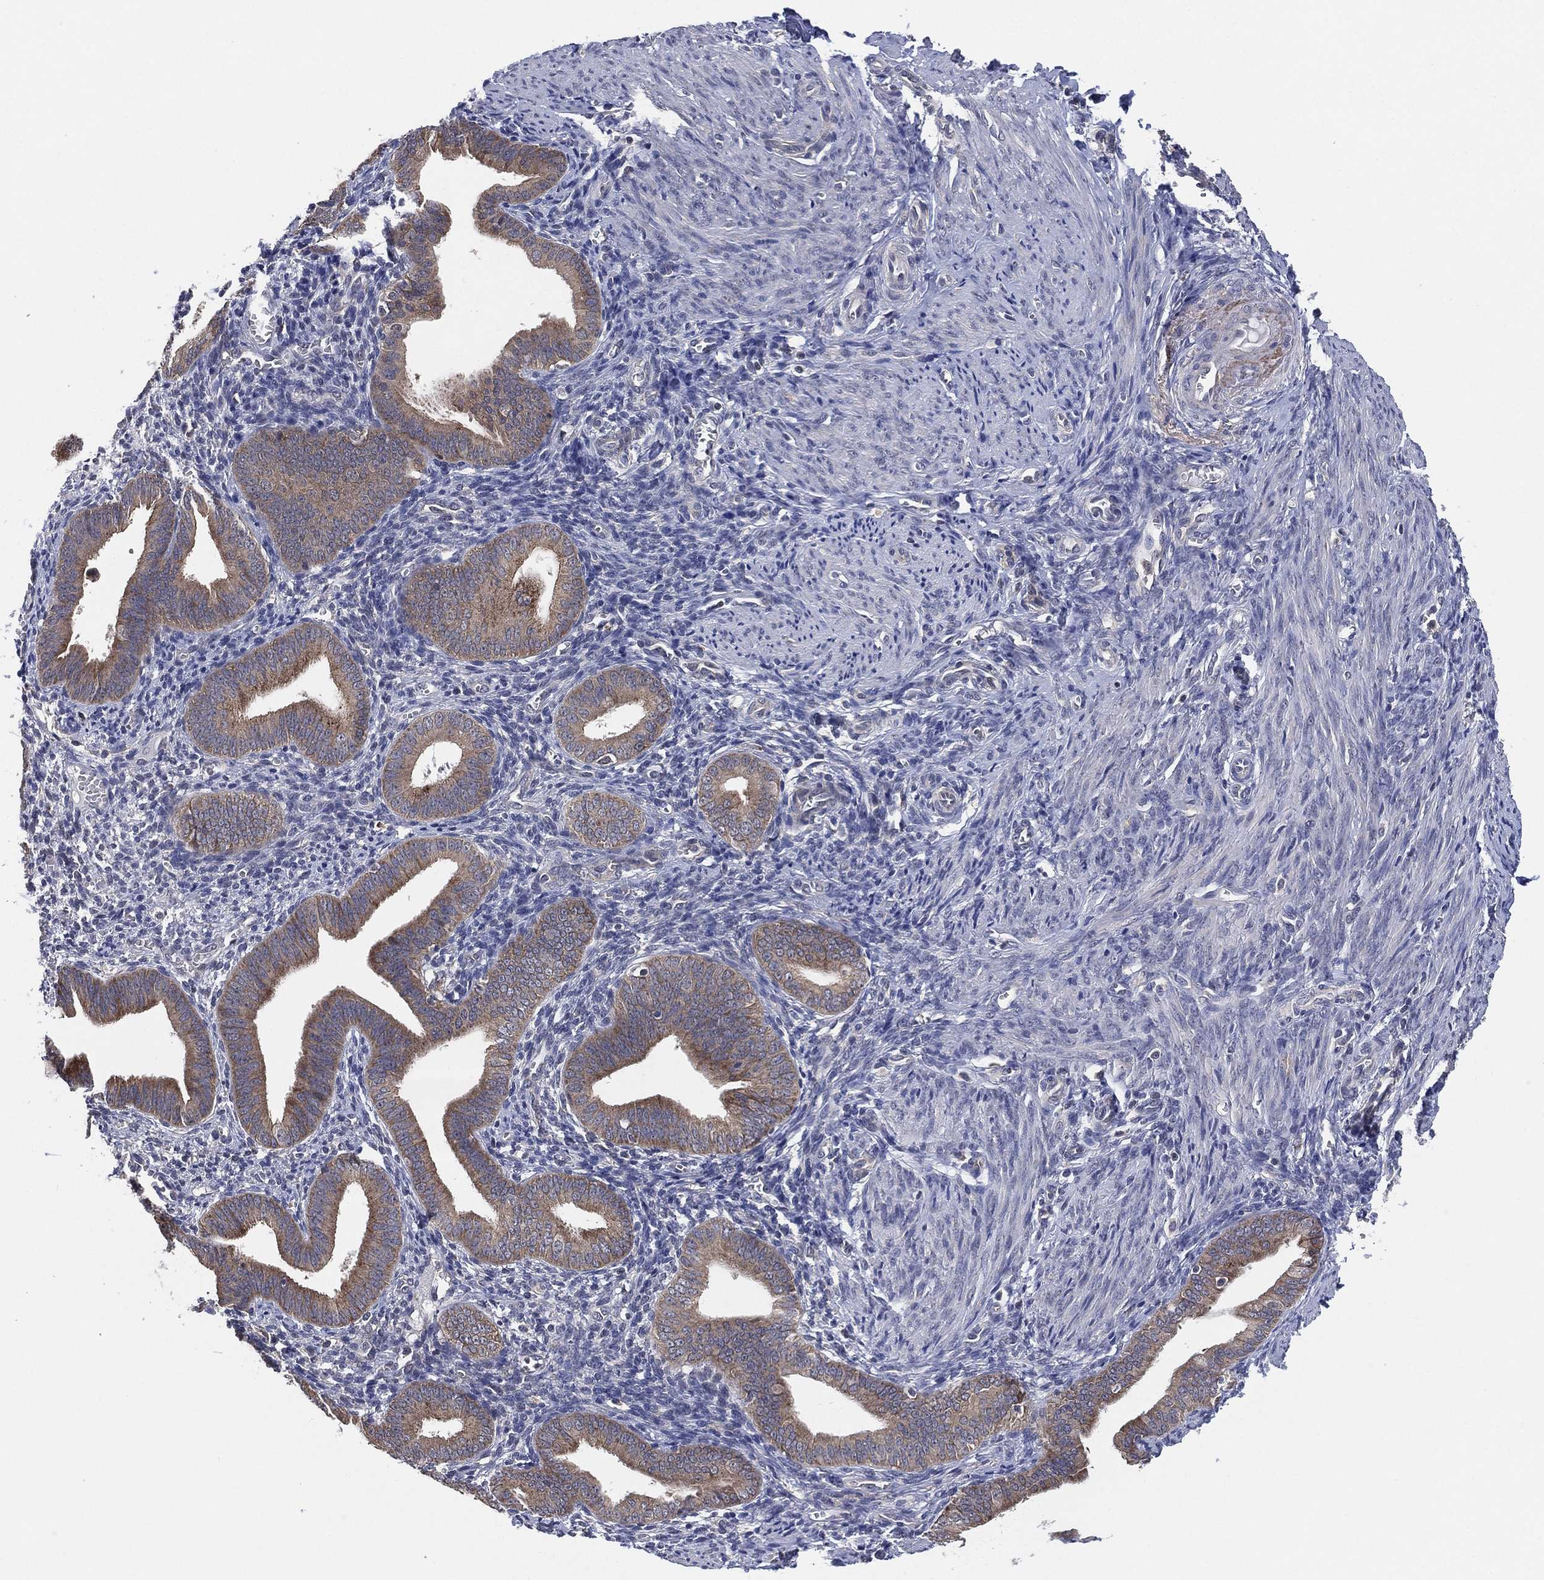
{"staining": {"intensity": "negative", "quantity": "none", "location": "none"}, "tissue": "endometrium", "cell_type": "Cells in endometrial stroma", "image_type": "normal", "snomed": [{"axis": "morphology", "description": "Normal tissue, NOS"}, {"axis": "topography", "description": "Endometrium"}], "caption": "This histopathology image is of unremarkable endometrium stained with immunohistochemistry (IHC) to label a protein in brown with the nuclei are counter-stained blue. There is no staining in cells in endometrial stroma.", "gene": "SELENOO", "patient": {"sex": "female", "age": 42}}